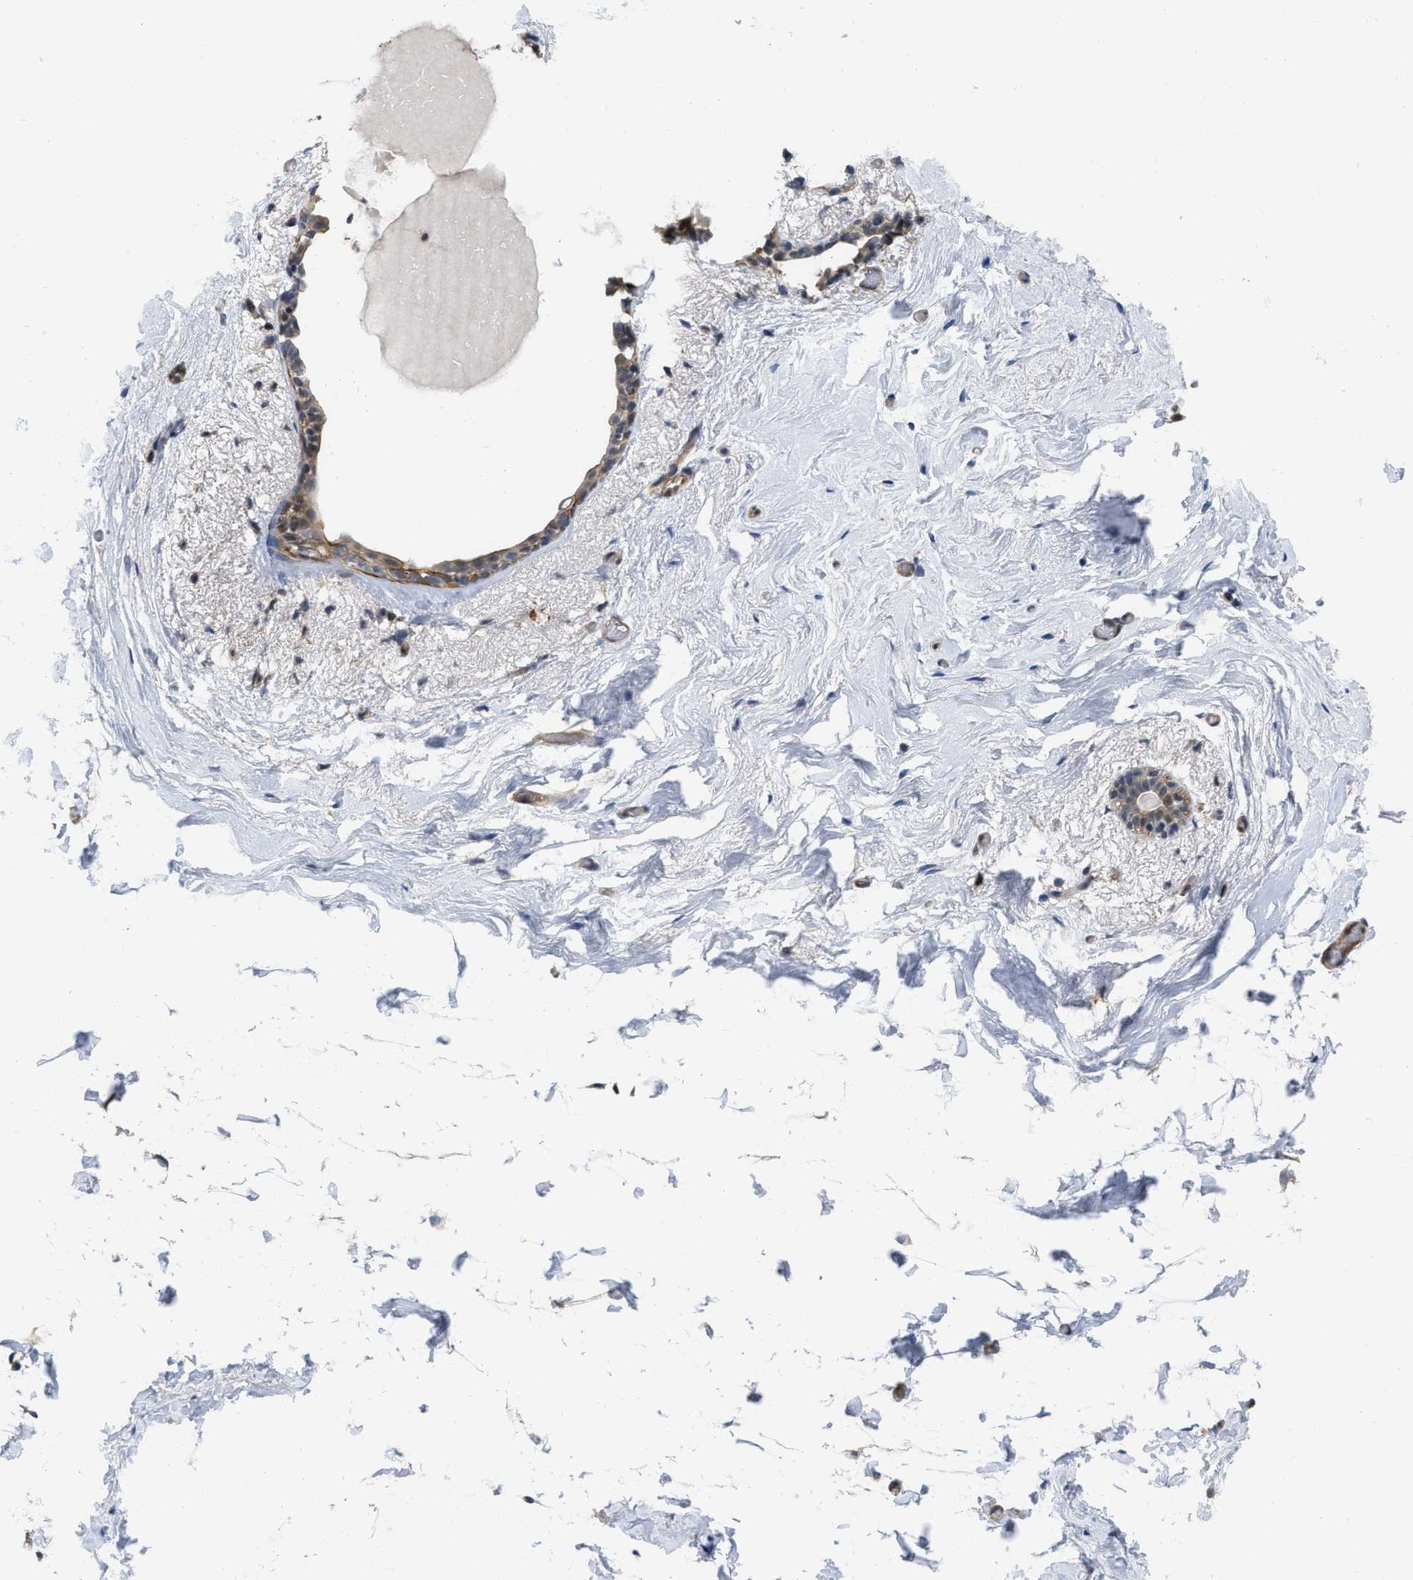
{"staining": {"intensity": "negative", "quantity": "none", "location": "none"}, "tissue": "breast", "cell_type": "Adipocytes", "image_type": "normal", "snomed": [{"axis": "morphology", "description": "Normal tissue, NOS"}, {"axis": "topography", "description": "Breast"}], "caption": "High magnification brightfield microscopy of benign breast stained with DAB (brown) and counterstained with hematoxylin (blue): adipocytes show no significant expression. The staining is performed using DAB brown chromogen with nuclei counter-stained in using hematoxylin.", "gene": "NAPEPLD", "patient": {"sex": "female", "age": 62}}